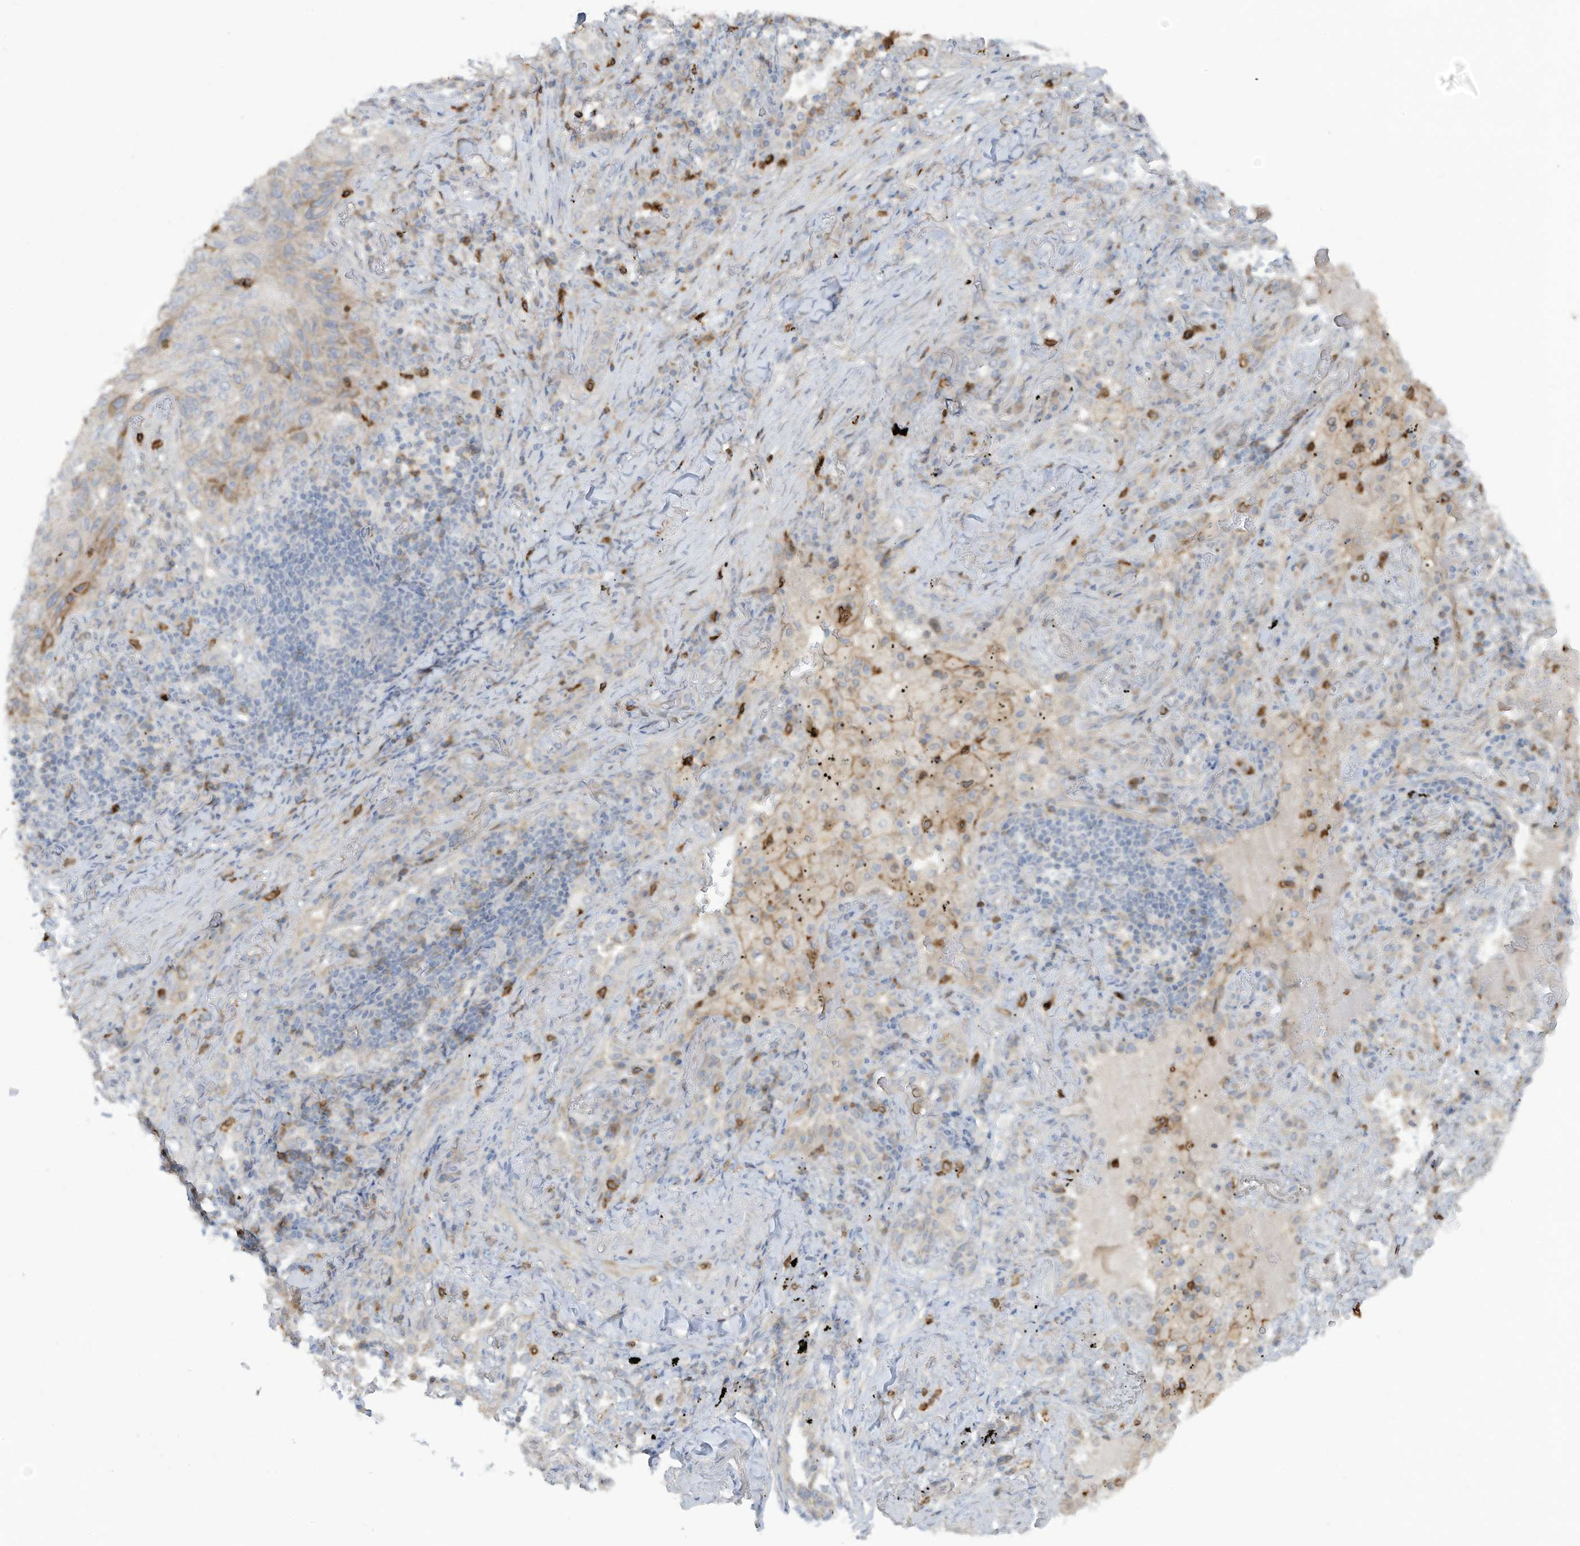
{"staining": {"intensity": "weak", "quantity": "<25%", "location": "cytoplasmic/membranous"}, "tissue": "lung cancer", "cell_type": "Tumor cells", "image_type": "cancer", "snomed": [{"axis": "morphology", "description": "Squamous cell carcinoma, NOS"}, {"axis": "topography", "description": "Lung"}], "caption": "Immunohistochemical staining of lung squamous cell carcinoma exhibits no significant expression in tumor cells.", "gene": "NOTO", "patient": {"sex": "female", "age": 63}}